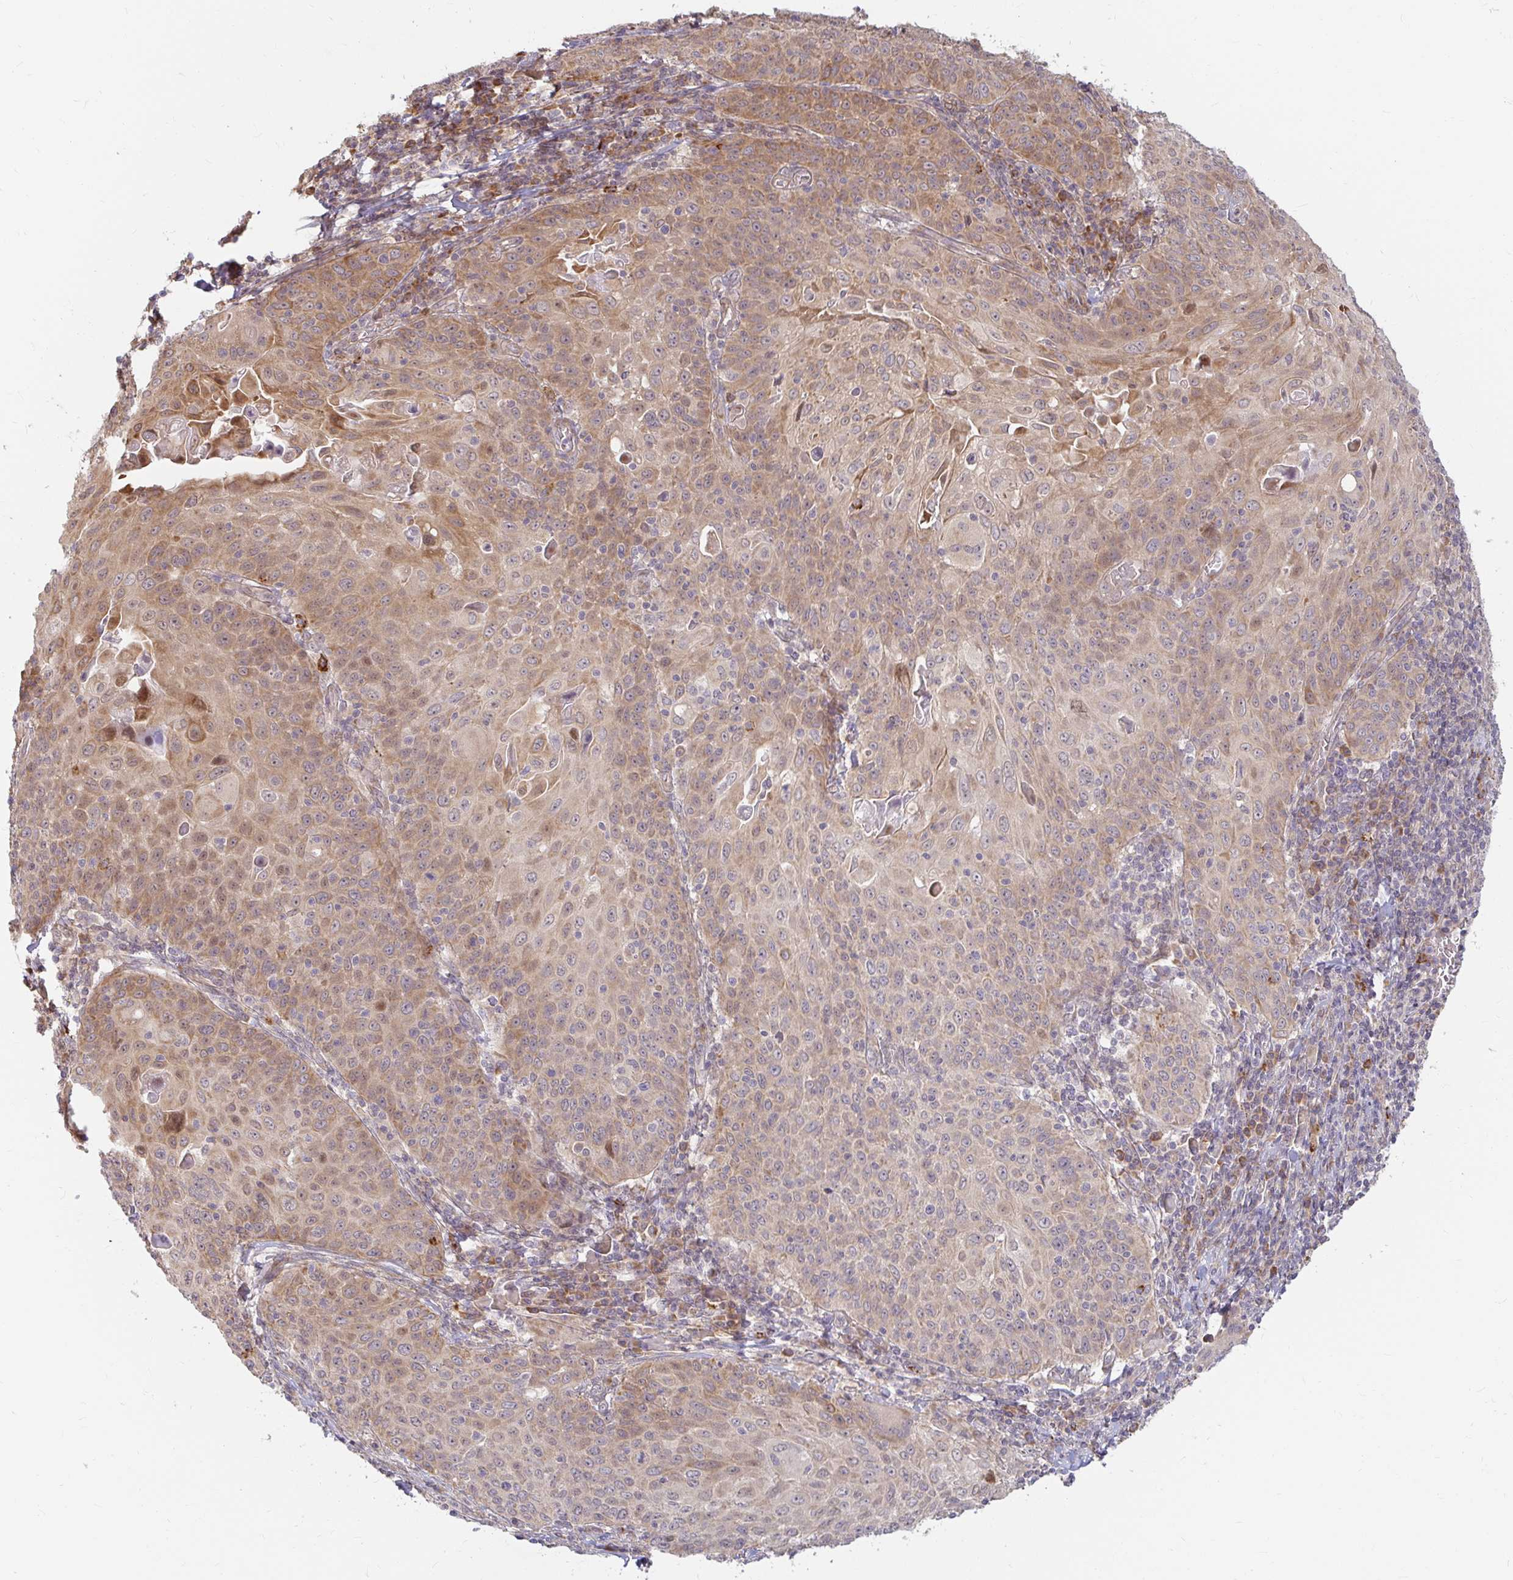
{"staining": {"intensity": "moderate", "quantity": "25%-75%", "location": "cytoplasmic/membranous"}, "tissue": "cervical cancer", "cell_type": "Tumor cells", "image_type": "cancer", "snomed": [{"axis": "morphology", "description": "Squamous cell carcinoma, NOS"}, {"axis": "topography", "description": "Cervix"}], "caption": "Protein staining by immunohistochemistry (IHC) shows moderate cytoplasmic/membranous expression in about 25%-75% of tumor cells in squamous cell carcinoma (cervical).", "gene": "CAST", "patient": {"sex": "female", "age": 65}}